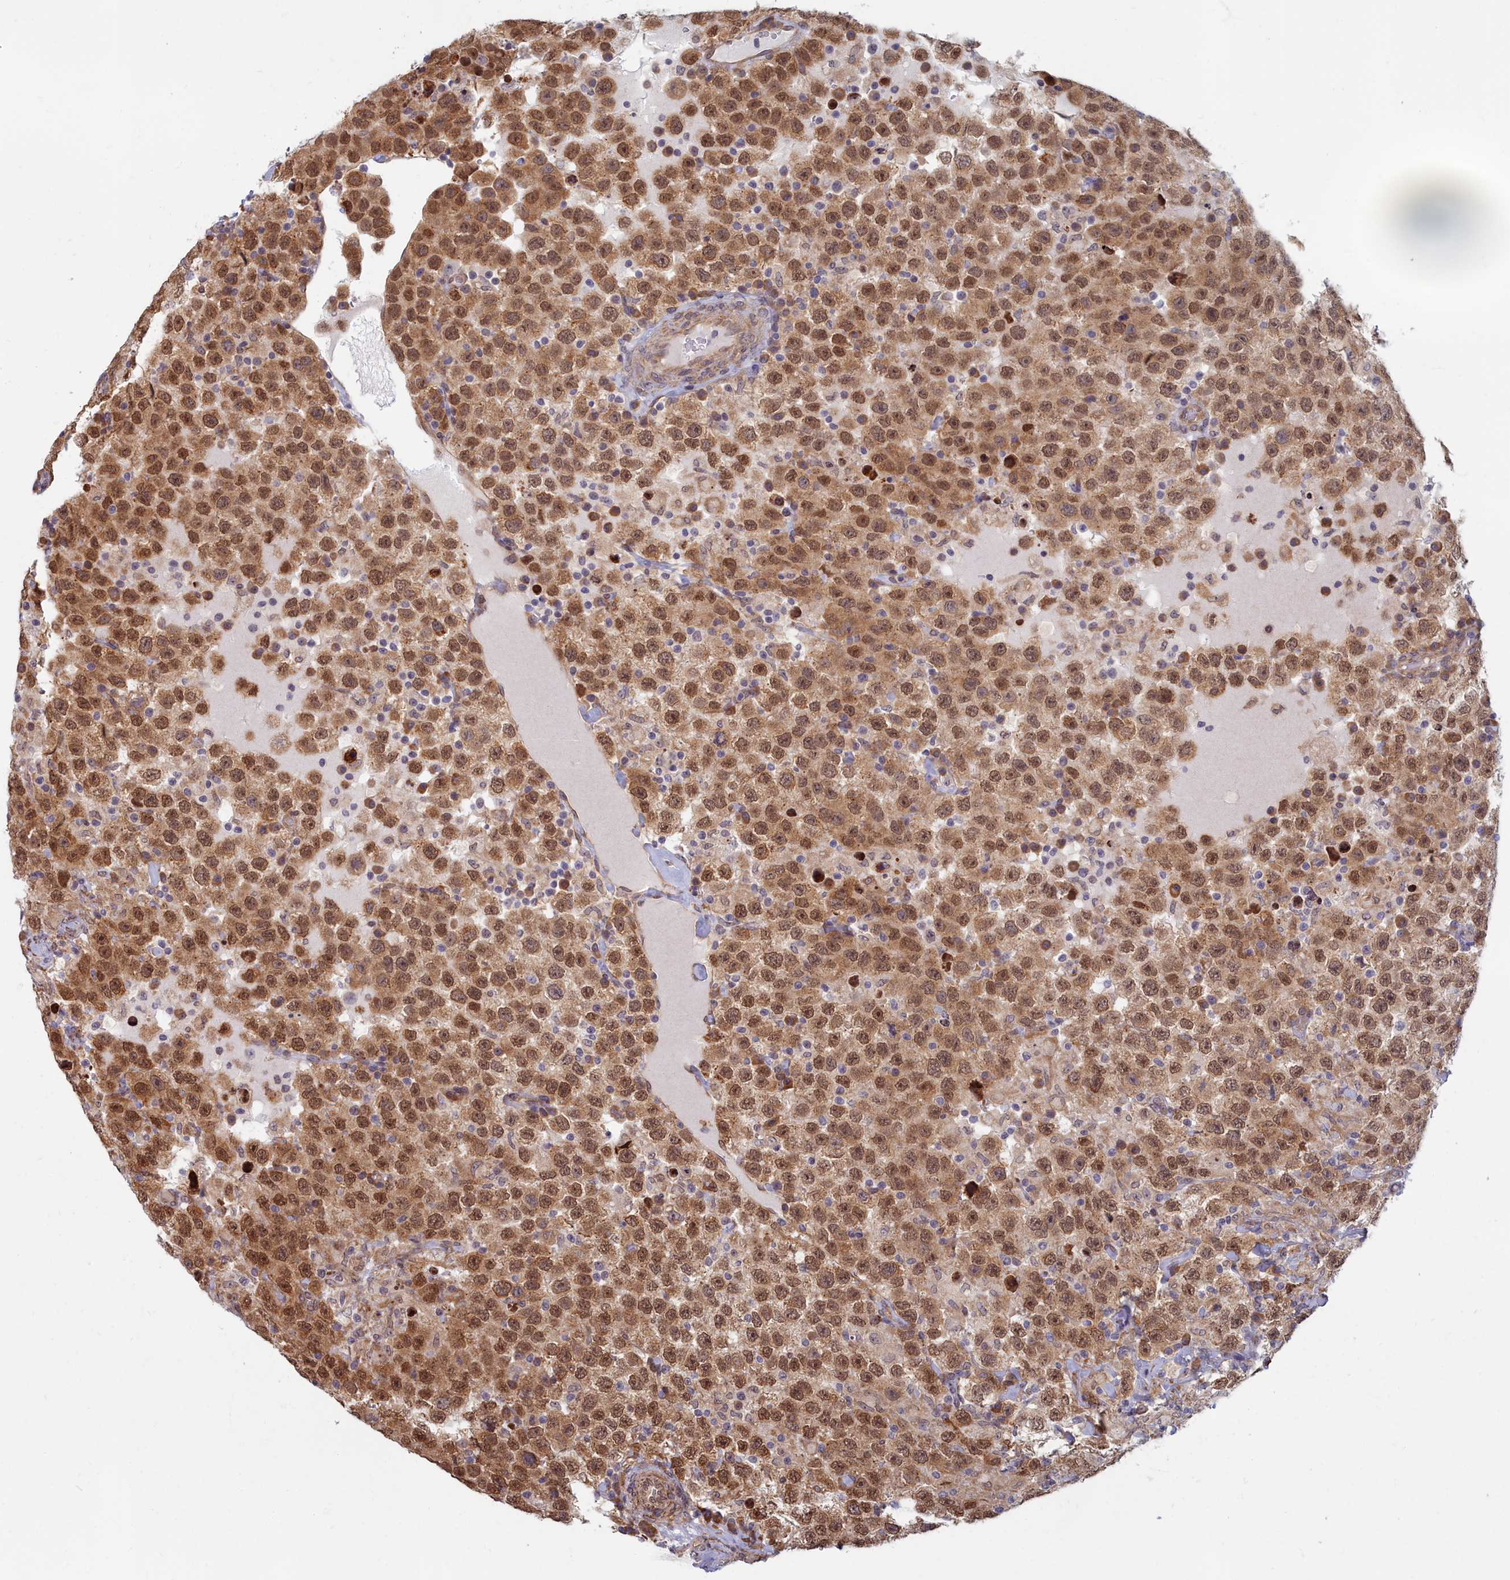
{"staining": {"intensity": "moderate", "quantity": ">75%", "location": "cytoplasmic/membranous,nuclear"}, "tissue": "testis cancer", "cell_type": "Tumor cells", "image_type": "cancer", "snomed": [{"axis": "morphology", "description": "Seminoma, NOS"}, {"axis": "topography", "description": "Testis"}], "caption": "Testis seminoma tissue shows moderate cytoplasmic/membranous and nuclear staining in approximately >75% of tumor cells", "gene": "MAK16", "patient": {"sex": "male", "age": 41}}